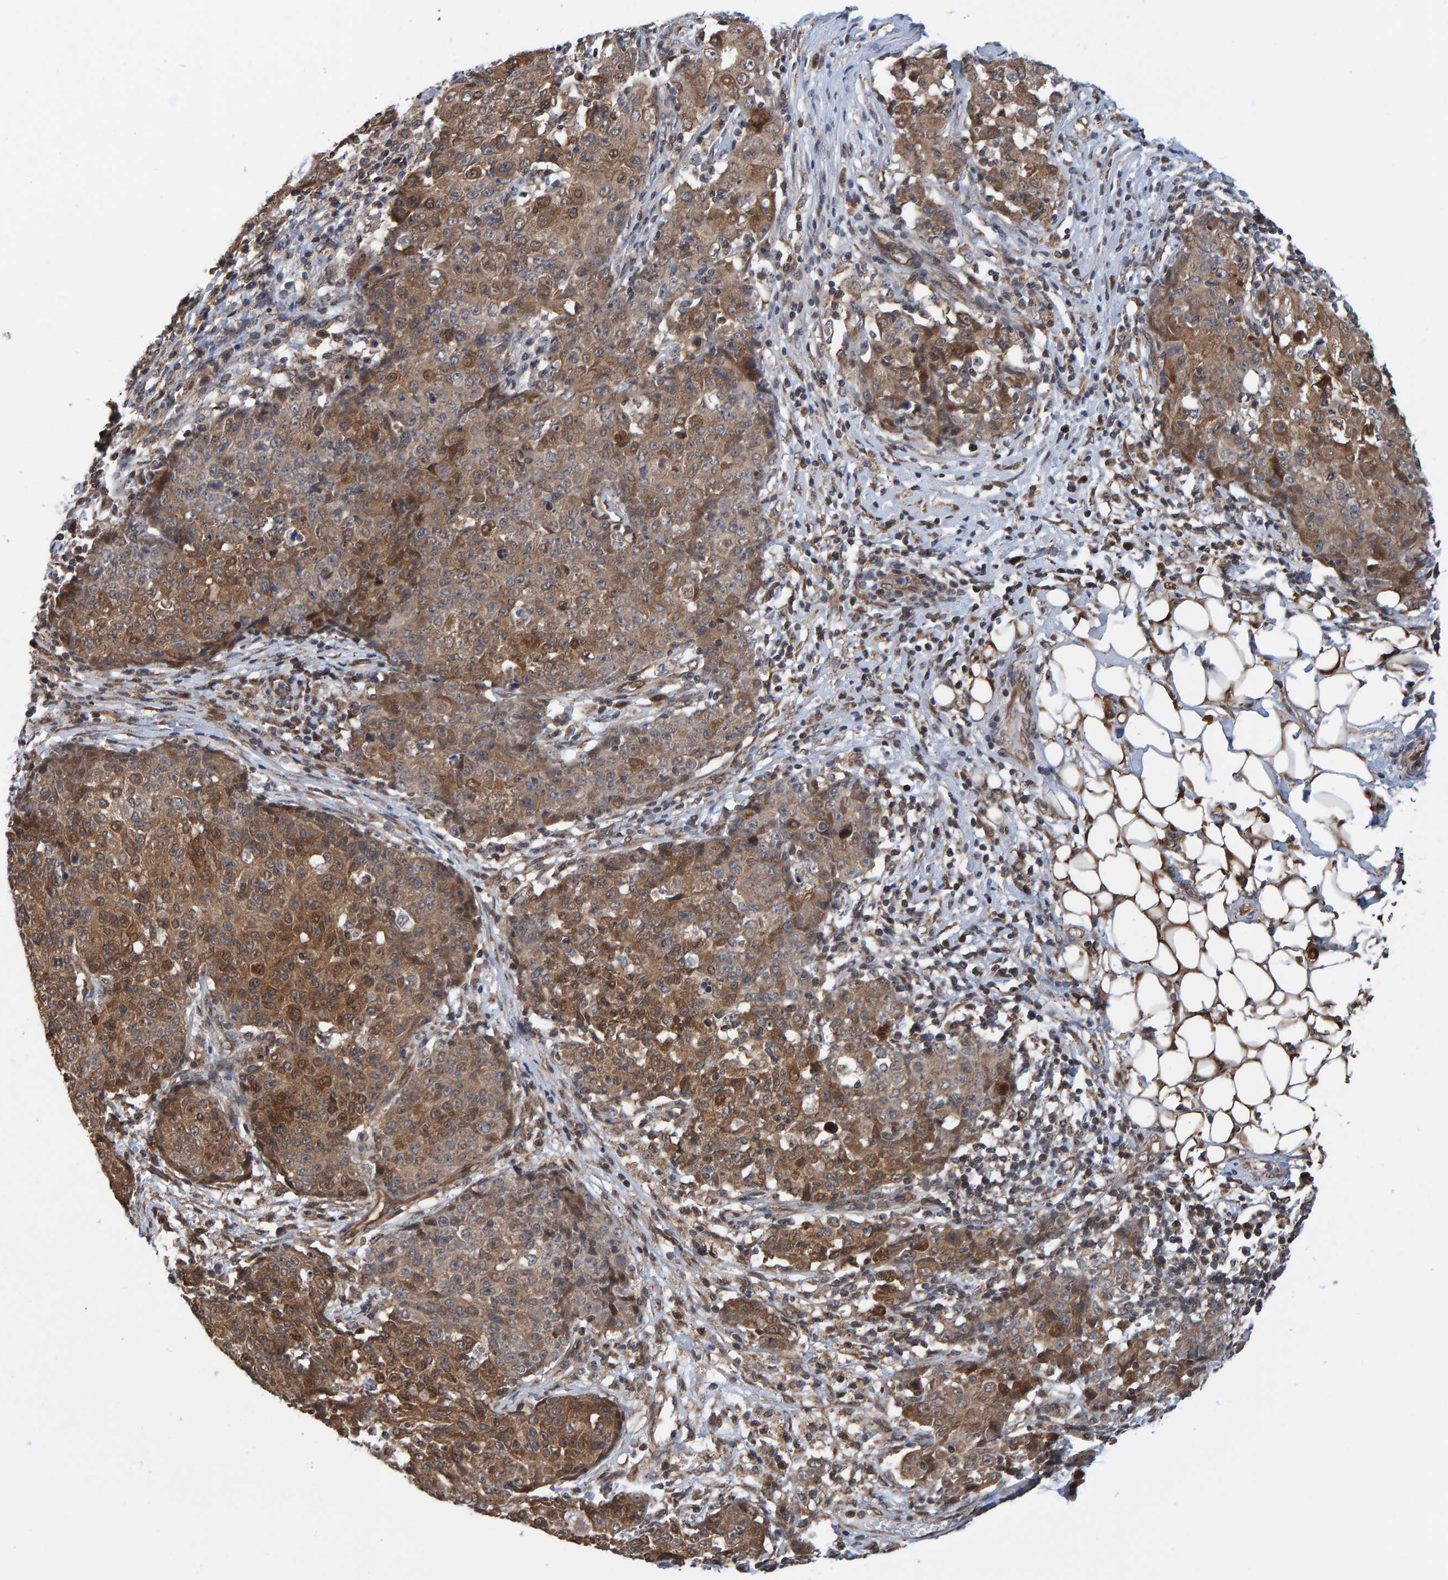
{"staining": {"intensity": "moderate", "quantity": ">75%", "location": "cytoplasmic/membranous"}, "tissue": "ovarian cancer", "cell_type": "Tumor cells", "image_type": "cancer", "snomed": [{"axis": "morphology", "description": "Carcinoma, endometroid"}, {"axis": "topography", "description": "Ovary"}], "caption": "Protein expression analysis of ovarian endometroid carcinoma shows moderate cytoplasmic/membranous expression in about >75% of tumor cells.", "gene": "SCRN2", "patient": {"sex": "female", "age": 42}}